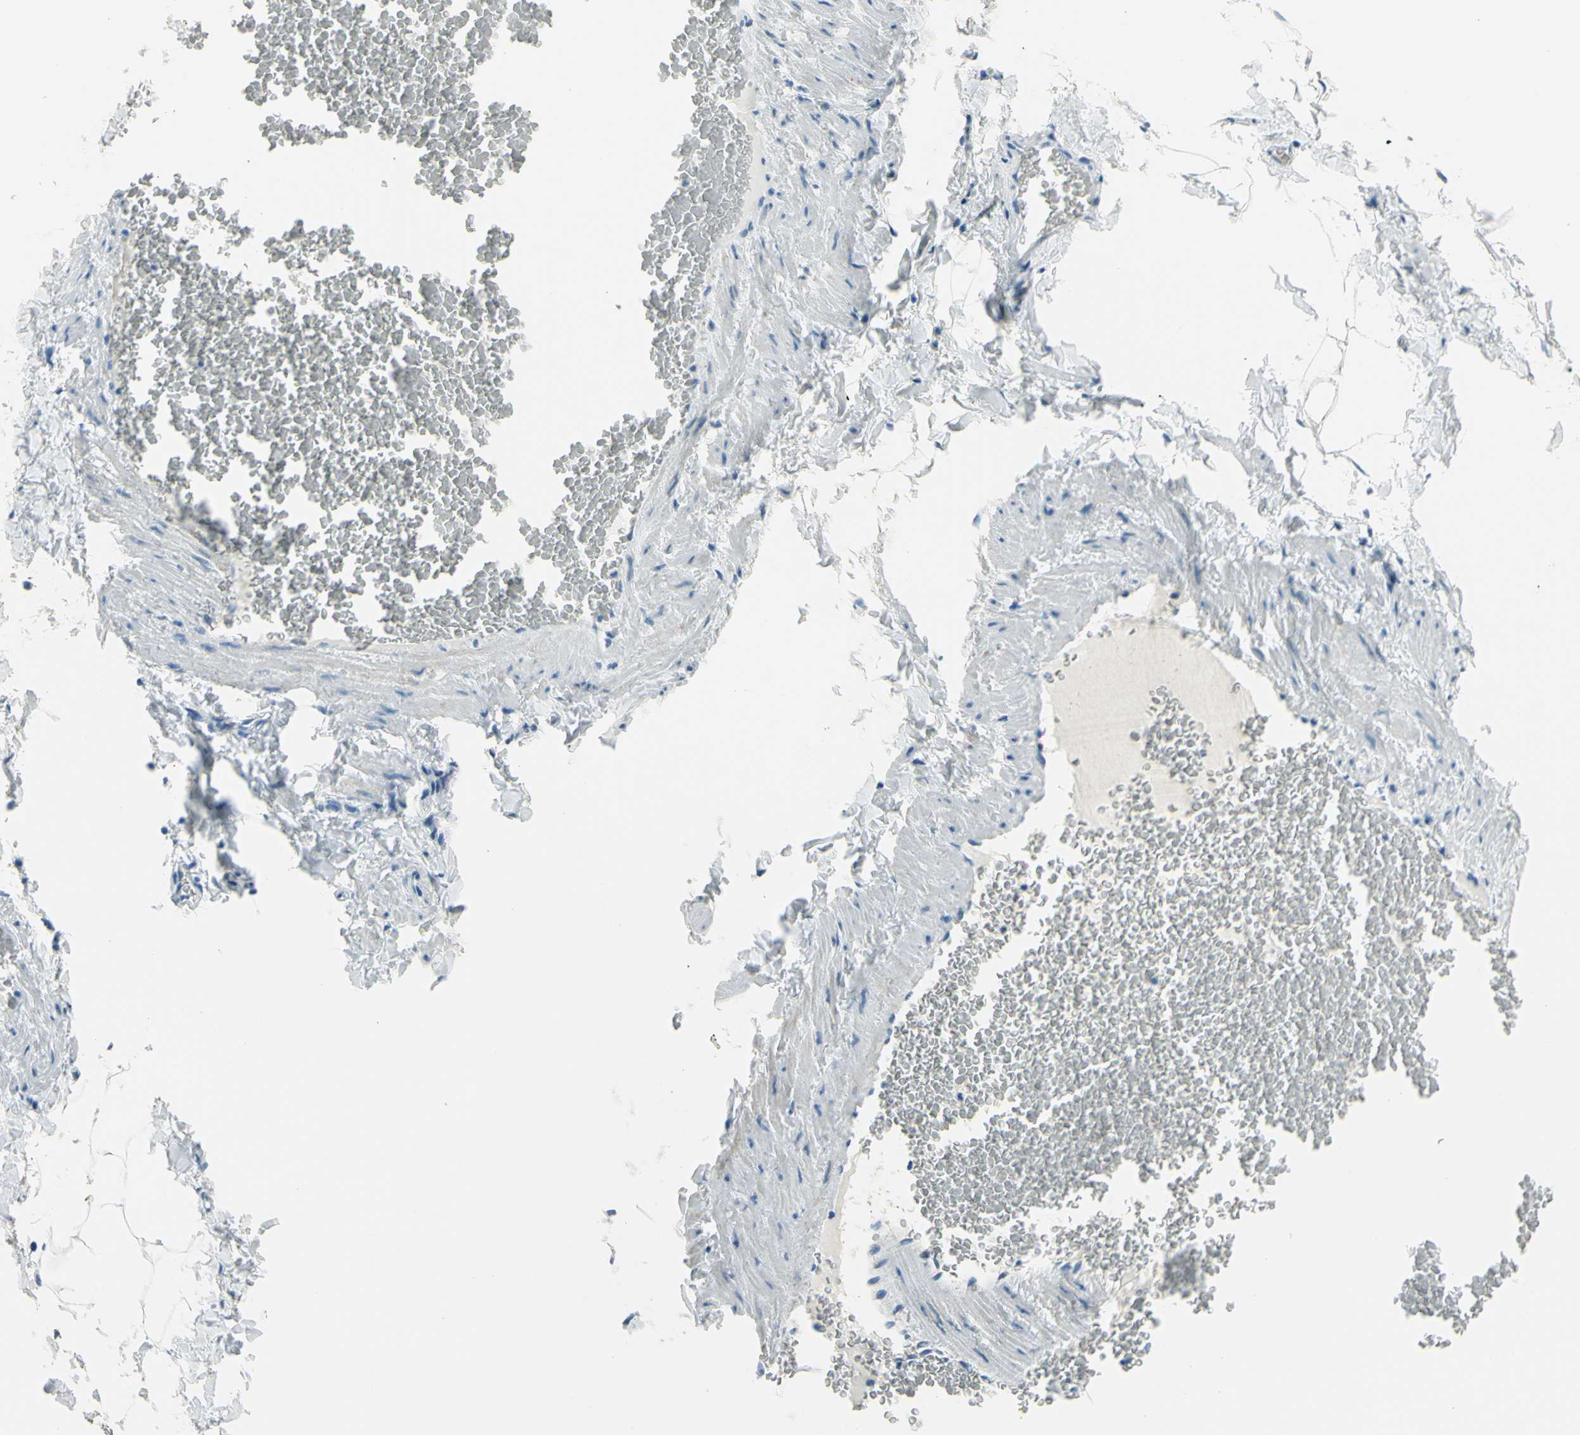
{"staining": {"intensity": "negative", "quantity": "none", "location": "none"}, "tissue": "adipose tissue", "cell_type": "Adipocytes", "image_type": "normal", "snomed": [{"axis": "morphology", "description": "Normal tissue, NOS"}, {"axis": "topography", "description": "Vascular tissue"}], "caption": "This is an immunohistochemistry (IHC) histopathology image of benign human adipose tissue. There is no staining in adipocytes.", "gene": "CDH15", "patient": {"sex": "male", "age": 41}}